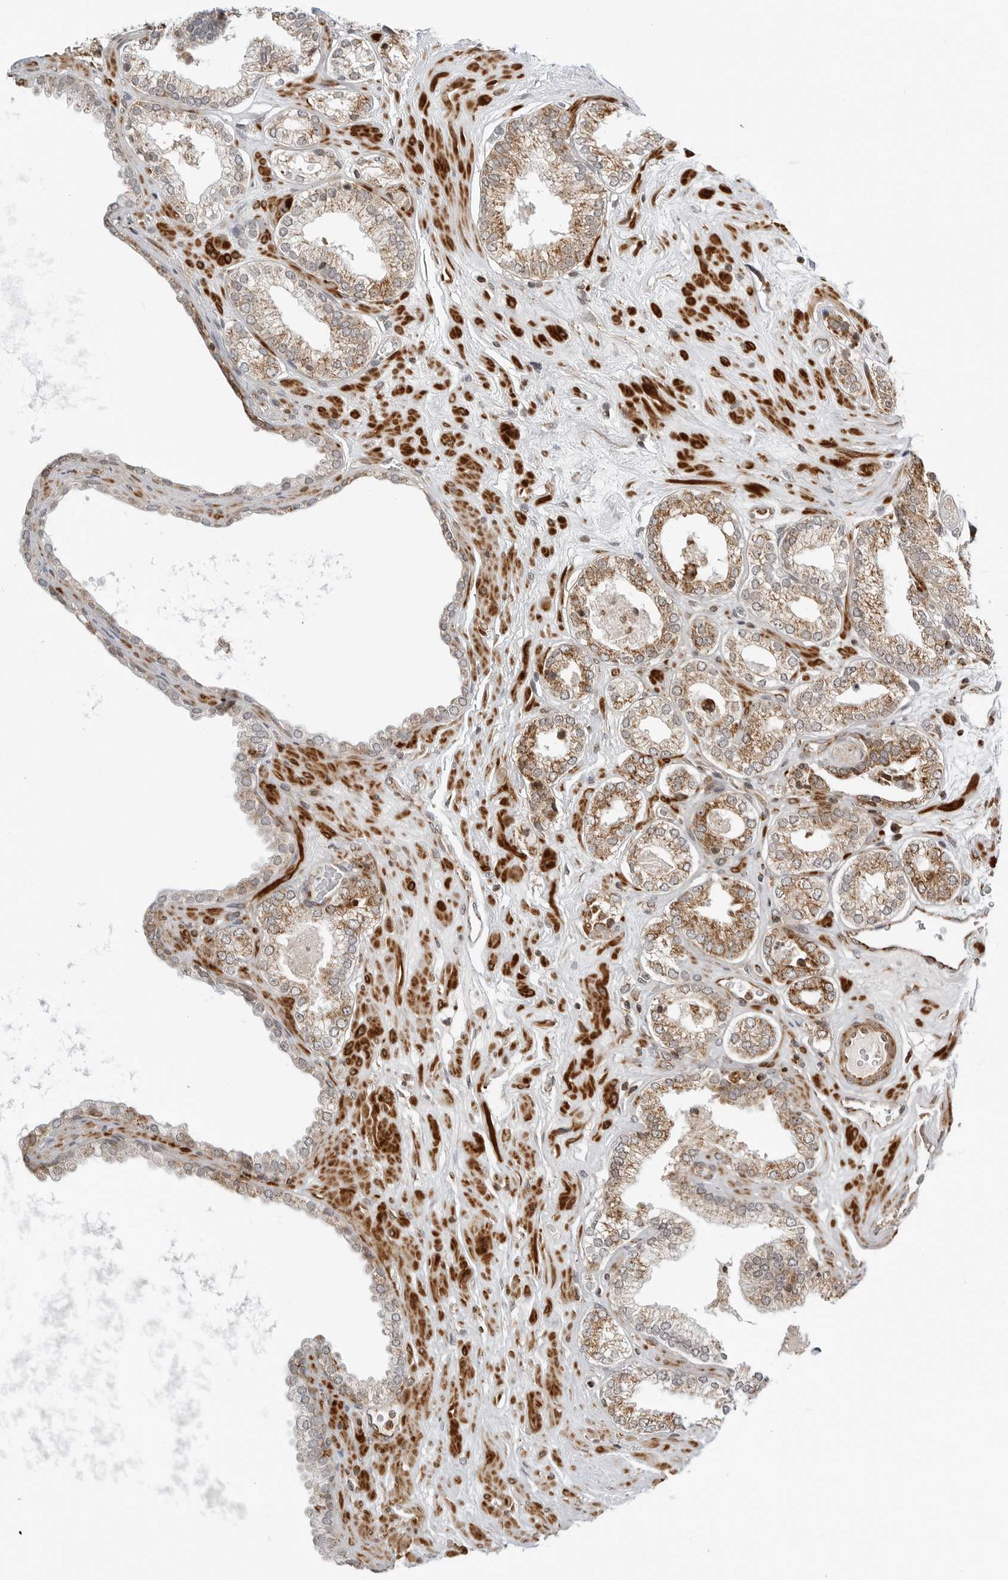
{"staining": {"intensity": "moderate", "quantity": ">75%", "location": "cytoplasmic/membranous"}, "tissue": "prostate cancer", "cell_type": "Tumor cells", "image_type": "cancer", "snomed": [{"axis": "morphology", "description": "Adenocarcinoma, Low grade"}, {"axis": "topography", "description": "Prostate"}], "caption": "Prostate cancer was stained to show a protein in brown. There is medium levels of moderate cytoplasmic/membranous expression in approximately >75% of tumor cells. Nuclei are stained in blue.", "gene": "PEX2", "patient": {"sex": "male", "age": 62}}